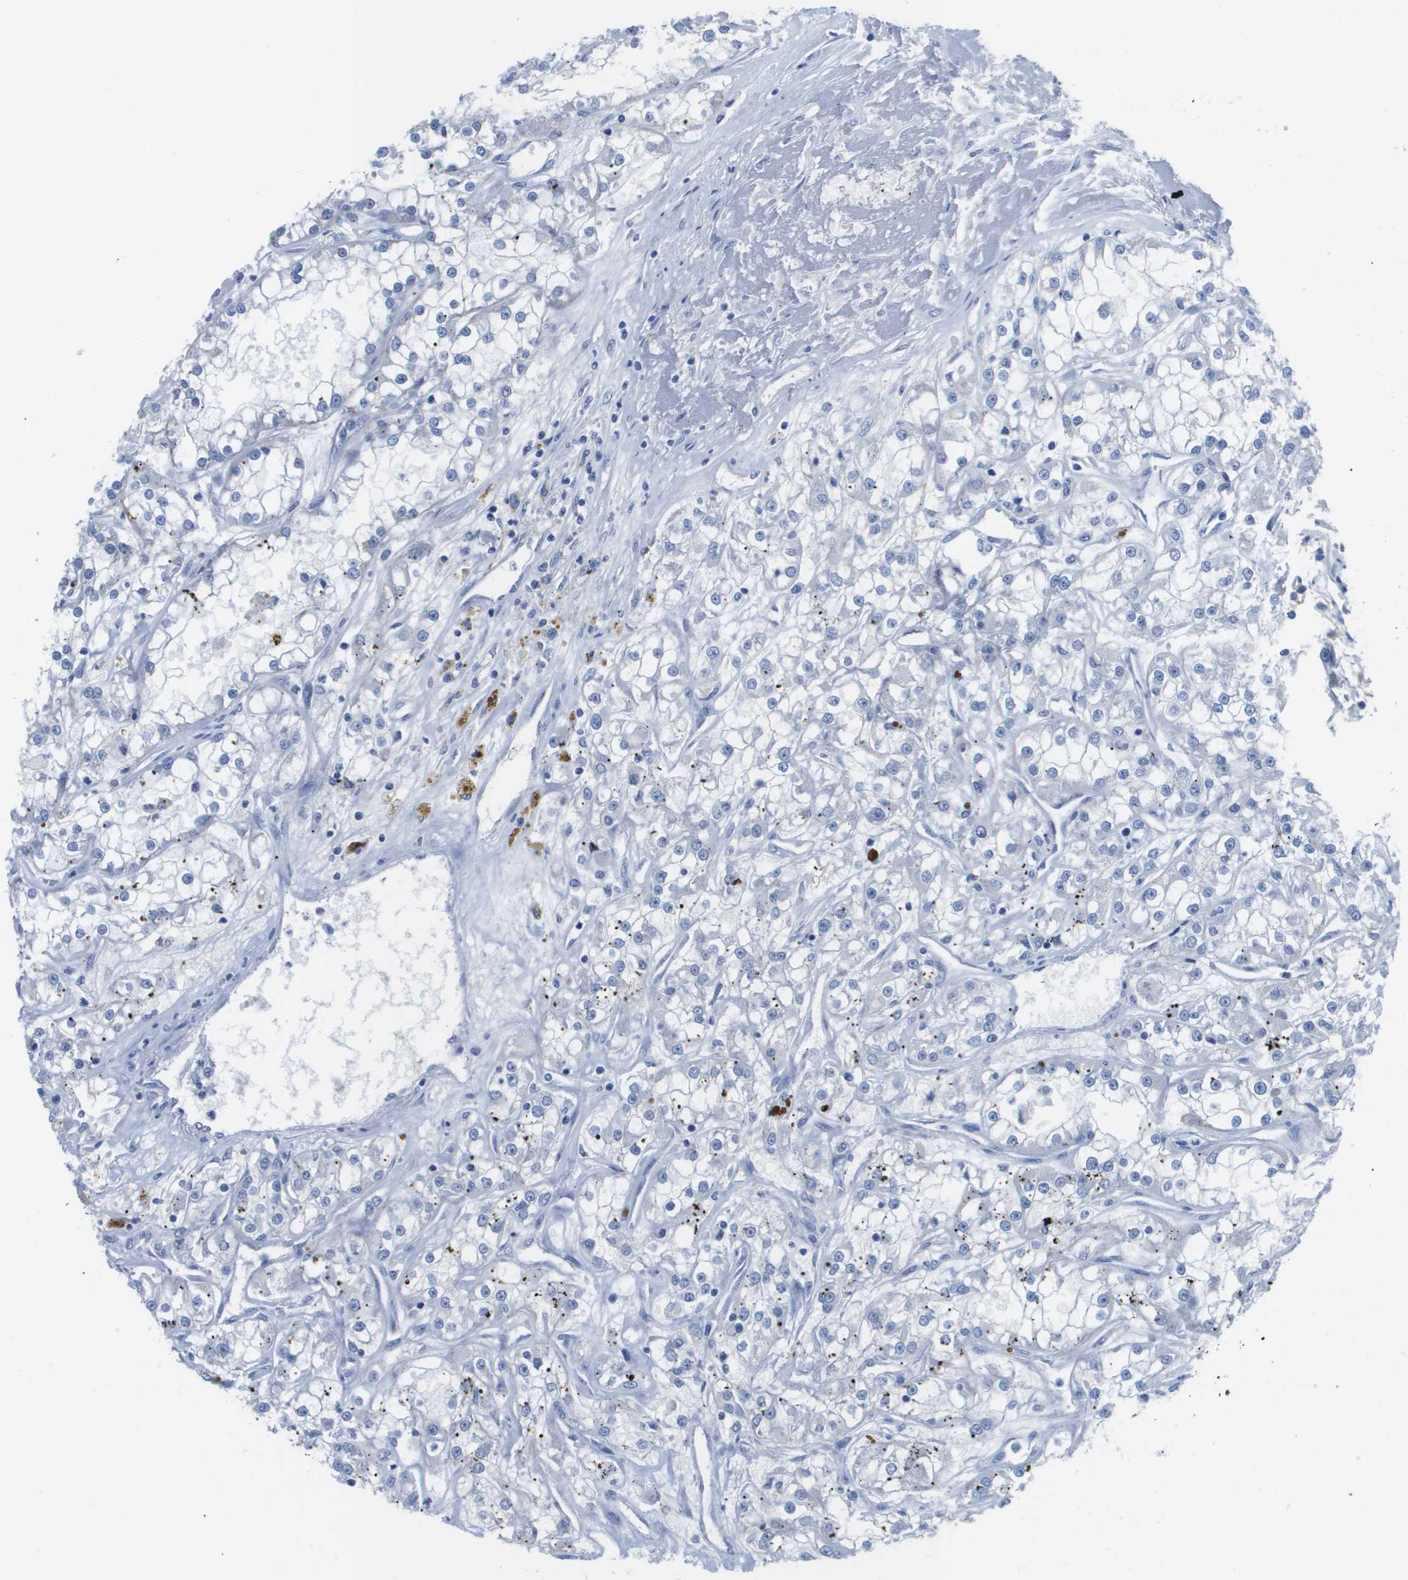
{"staining": {"intensity": "negative", "quantity": "none", "location": "none"}, "tissue": "renal cancer", "cell_type": "Tumor cells", "image_type": "cancer", "snomed": [{"axis": "morphology", "description": "Adenocarcinoma, NOS"}, {"axis": "topography", "description": "Kidney"}], "caption": "This is a micrograph of immunohistochemistry staining of adenocarcinoma (renal), which shows no expression in tumor cells.", "gene": "MS4A1", "patient": {"sex": "female", "age": 52}}